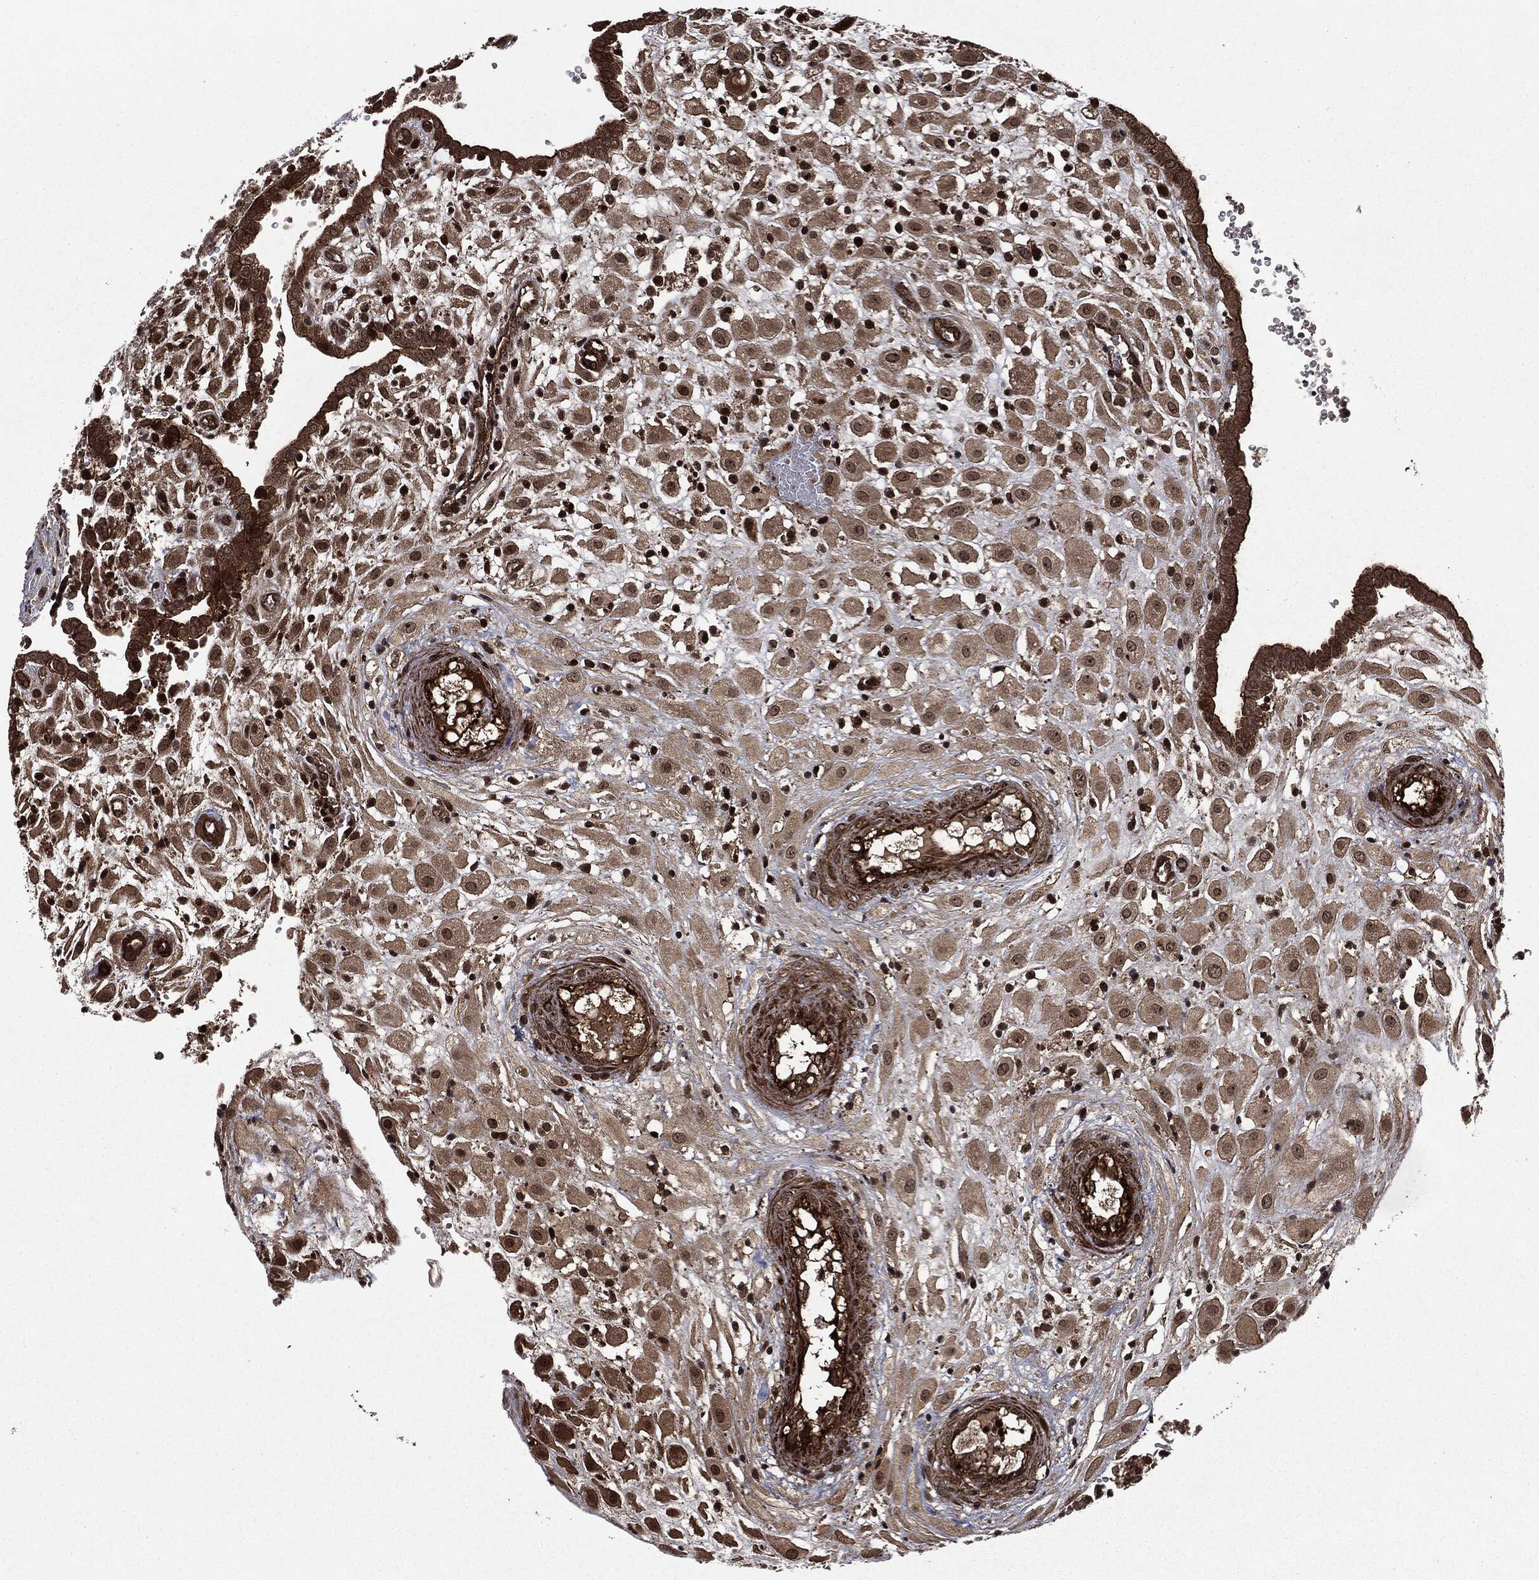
{"staining": {"intensity": "moderate", "quantity": ">75%", "location": "cytoplasmic/membranous,nuclear"}, "tissue": "placenta", "cell_type": "Decidual cells", "image_type": "normal", "snomed": [{"axis": "morphology", "description": "Normal tissue, NOS"}, {"axis": "topography", "description": "Placenta"}], "caption": "DAB (3,3'-diaminobenzidine) immunohistochemical staining of unremarkable human placenta displays moderate cytoplasmic/membranous,nuclear protein positivity in approximately >75% of decidual cells.", "gene": "CARD6", "patient": {"sex": "female", "age": 24}}